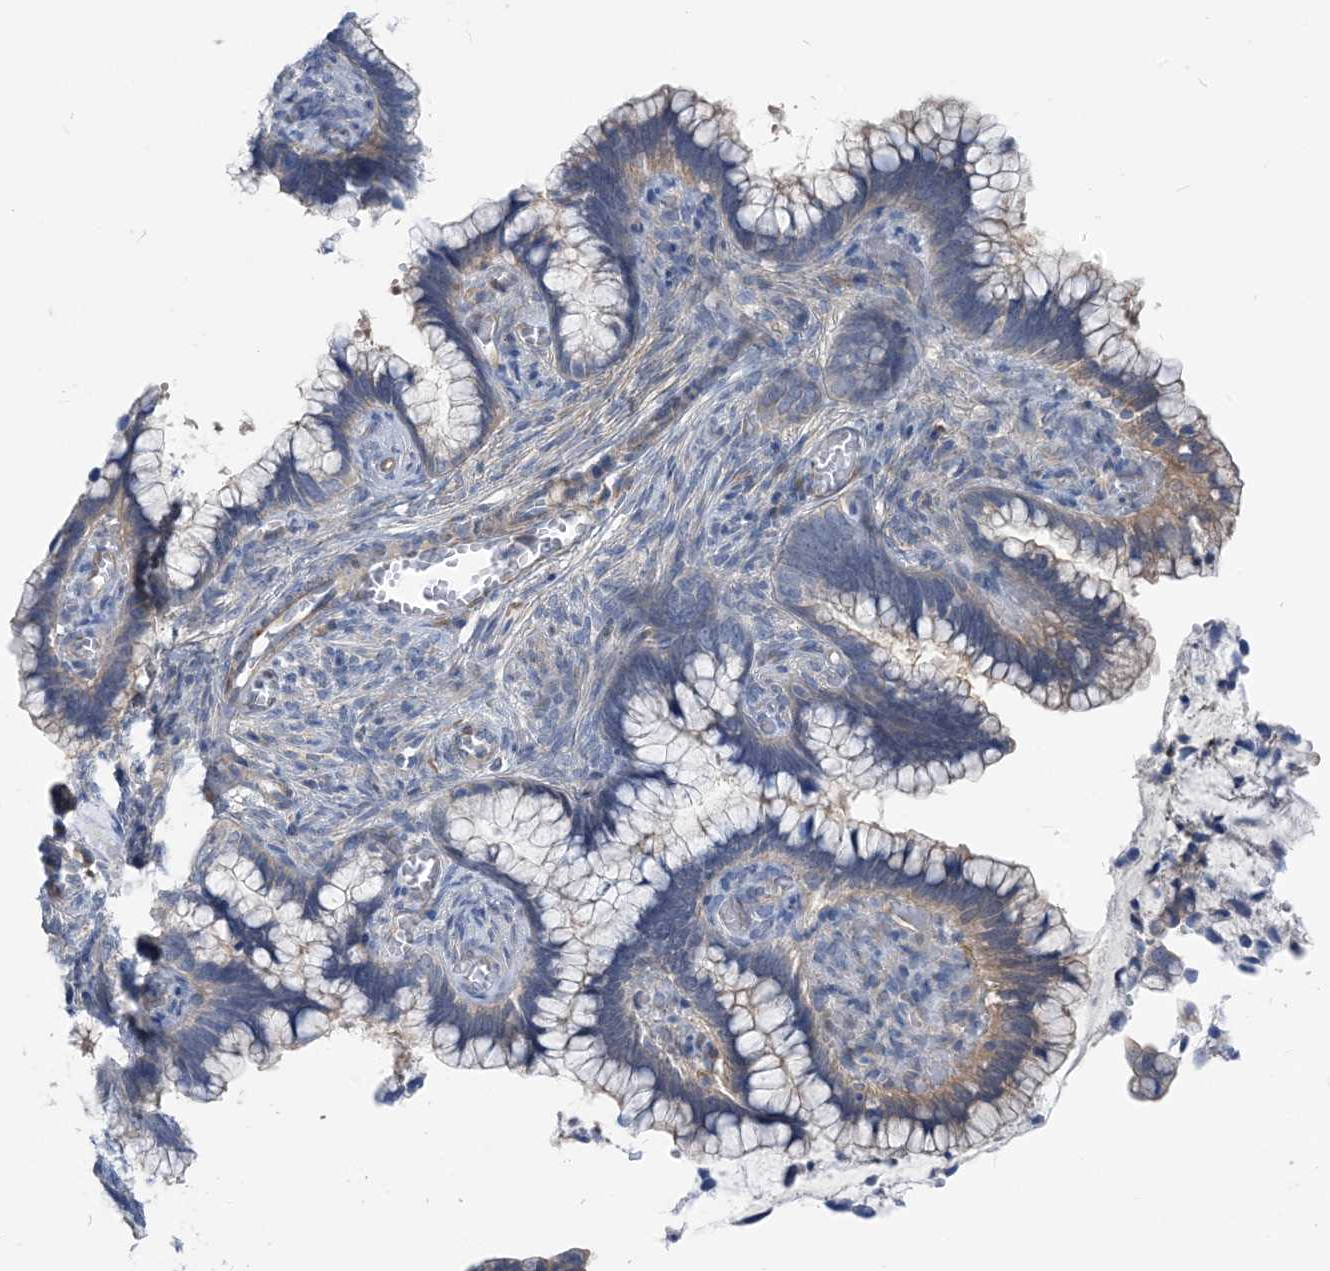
{"staining": {"intensity": "moderate", "quantity": "<25%", "location": "cytoplasmic/membranous"}, "tissue": "cervical cancer", "cell_type": "Tumor cells", "image_type": "cancer", "snomed": [{"axis": "morphology", "description": "Adenocarcinoma, NOS"}, {"axis": "topography", "description": "Cervix"}], "caption": "Adenocarcinoma (cervical) tissue displays moderate cytoplasmic/membranous expression in approximately <25% of tumor cells The protein of interest is stained brown, and the nuclei are stained in blue (DAB (3,3'-diaminobenzidine) IHC with brightfield microscopy, high magnification).", "gene": "PLEKHA3", "patient": {"sex": "female", "age": 44}}